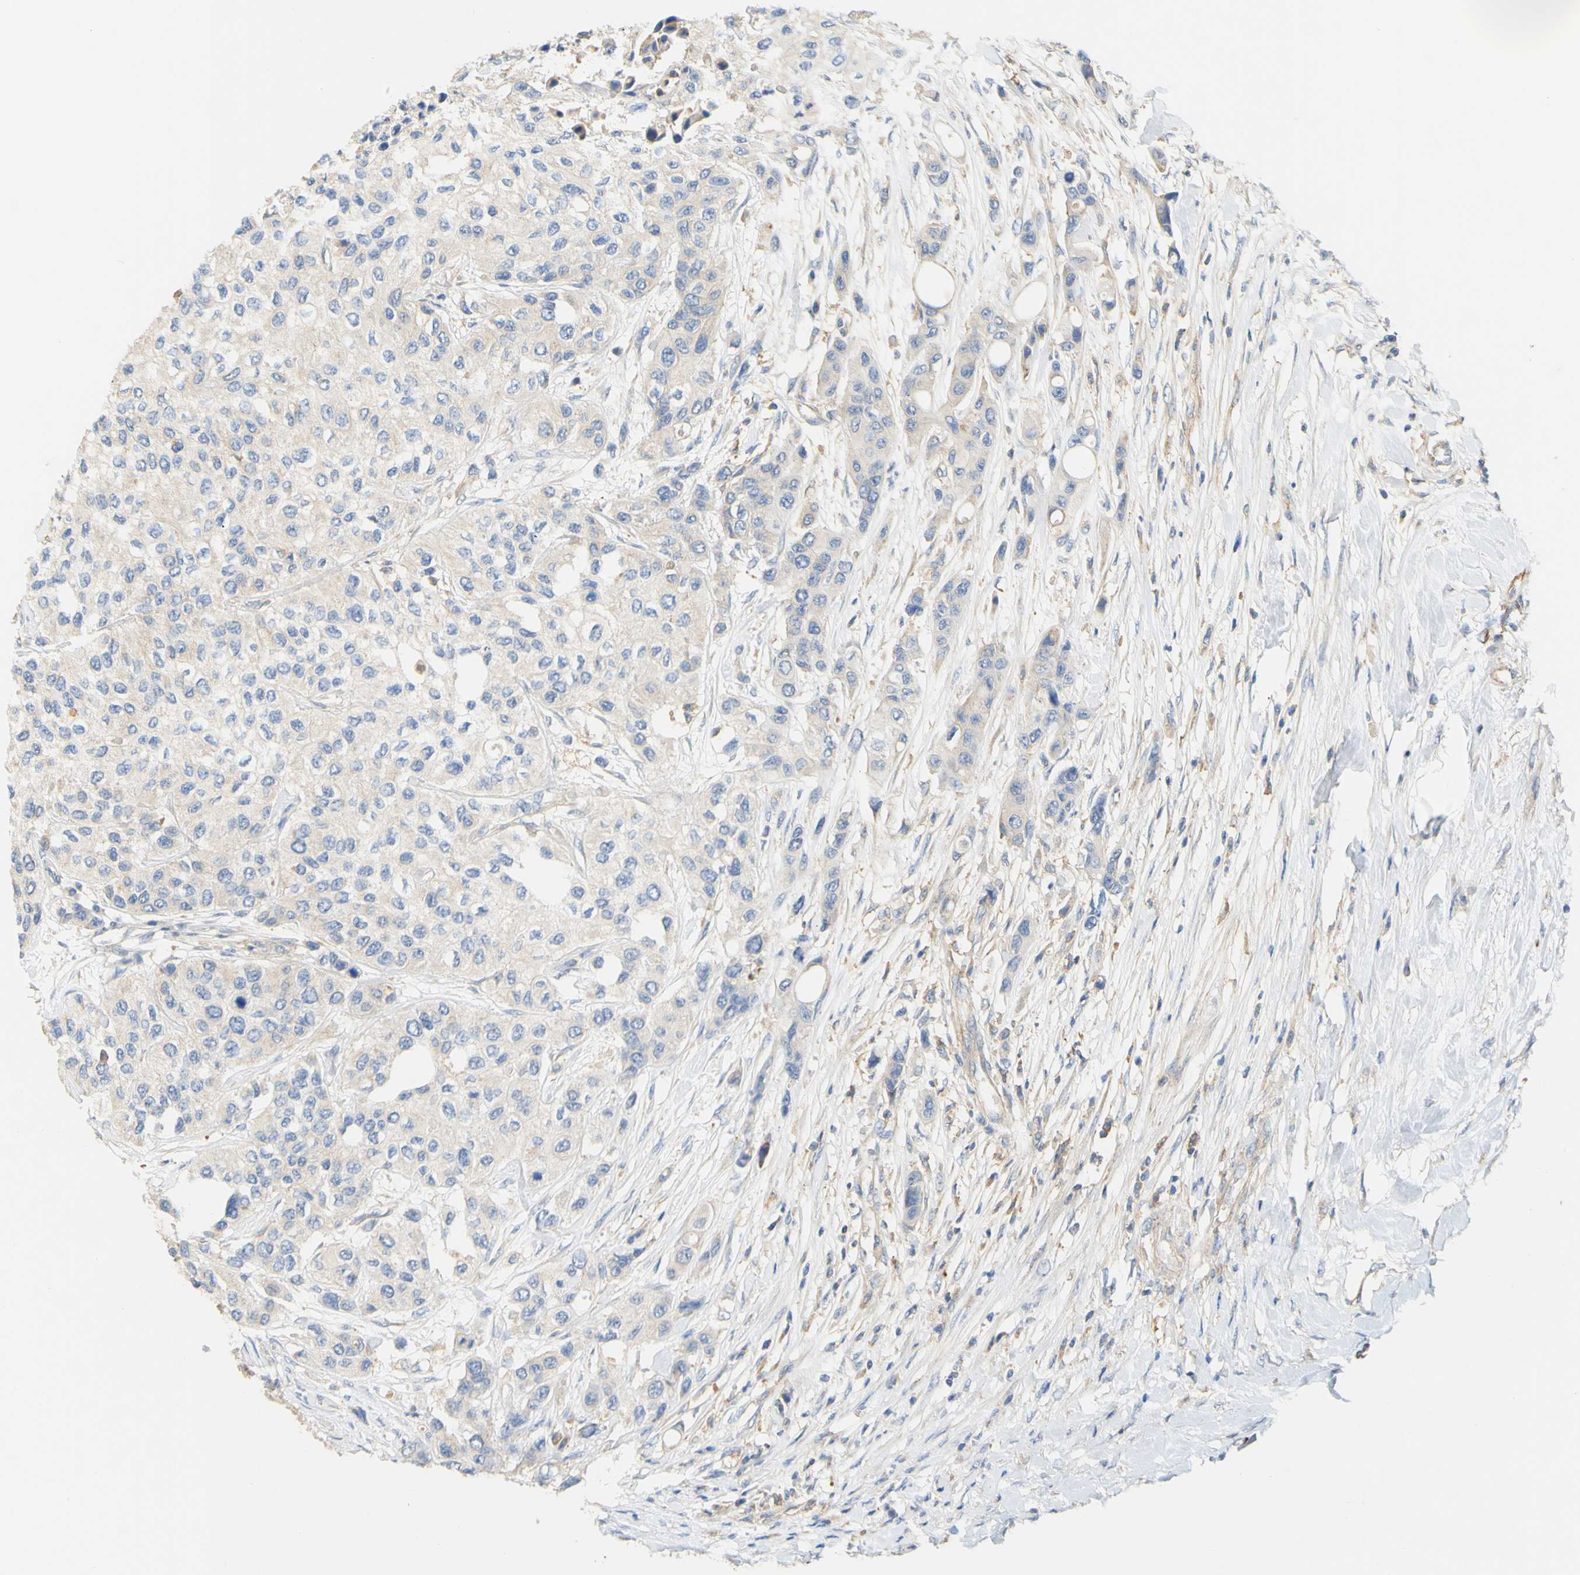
{"staining": {"intensity": "negative", "quantity": "none", "location": "none"}, "tissue": "urothelial cancer", "cell_type": "Tumor cells", "image_type": "cancer", "snomed": [{"axis": "morphology", "description": "Urothelial carcinoma, High grade"}, {"axis": "topography", "description": "Urinary bladder"}], "caption": "Immunohistochemistry image of urothelial carcinoma (high-grade) stained for a protein (brown), which exhibits no expression in tumor cells. (IHC, brightfield microscopy, high magnification).", "gene": "PCDH7", "patient": {"sex": "female", "age": 56}}